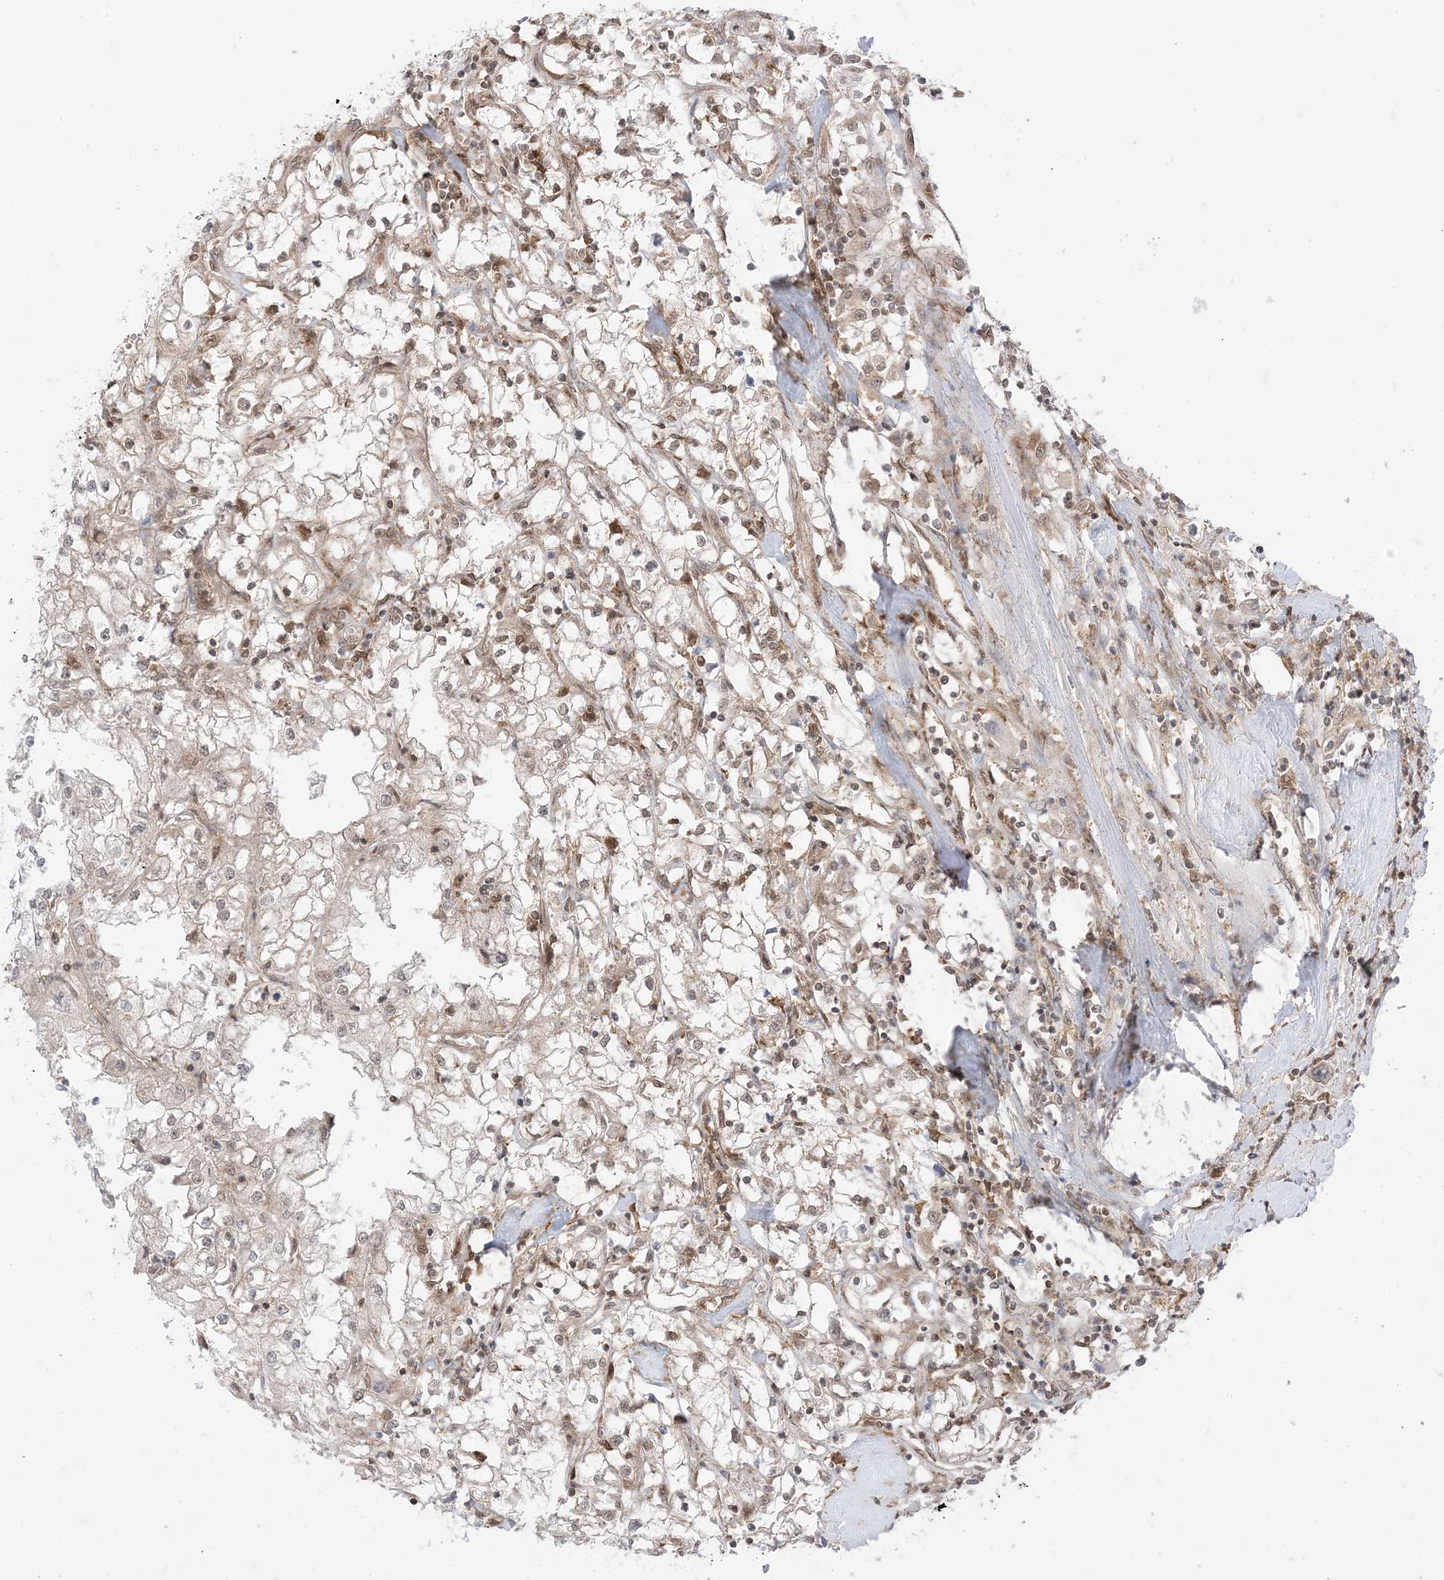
{"staining": {"intensity": "negative", "quantity": "none", "location": "none"}, "tissue": "renal cancer", "cell_type": "Tumor cells", "image_type": "cancer", "snomed": [{"axis": "morphology", "description": "Adenocarcinoma, NOS"}, {"axis": "topography", "description": "Kidney"}], "caption": "Tumor cells are negative for protein expression in human renal cancer.", "gene": "PTPA", "patient": {"sex": "male", "age": 56}}